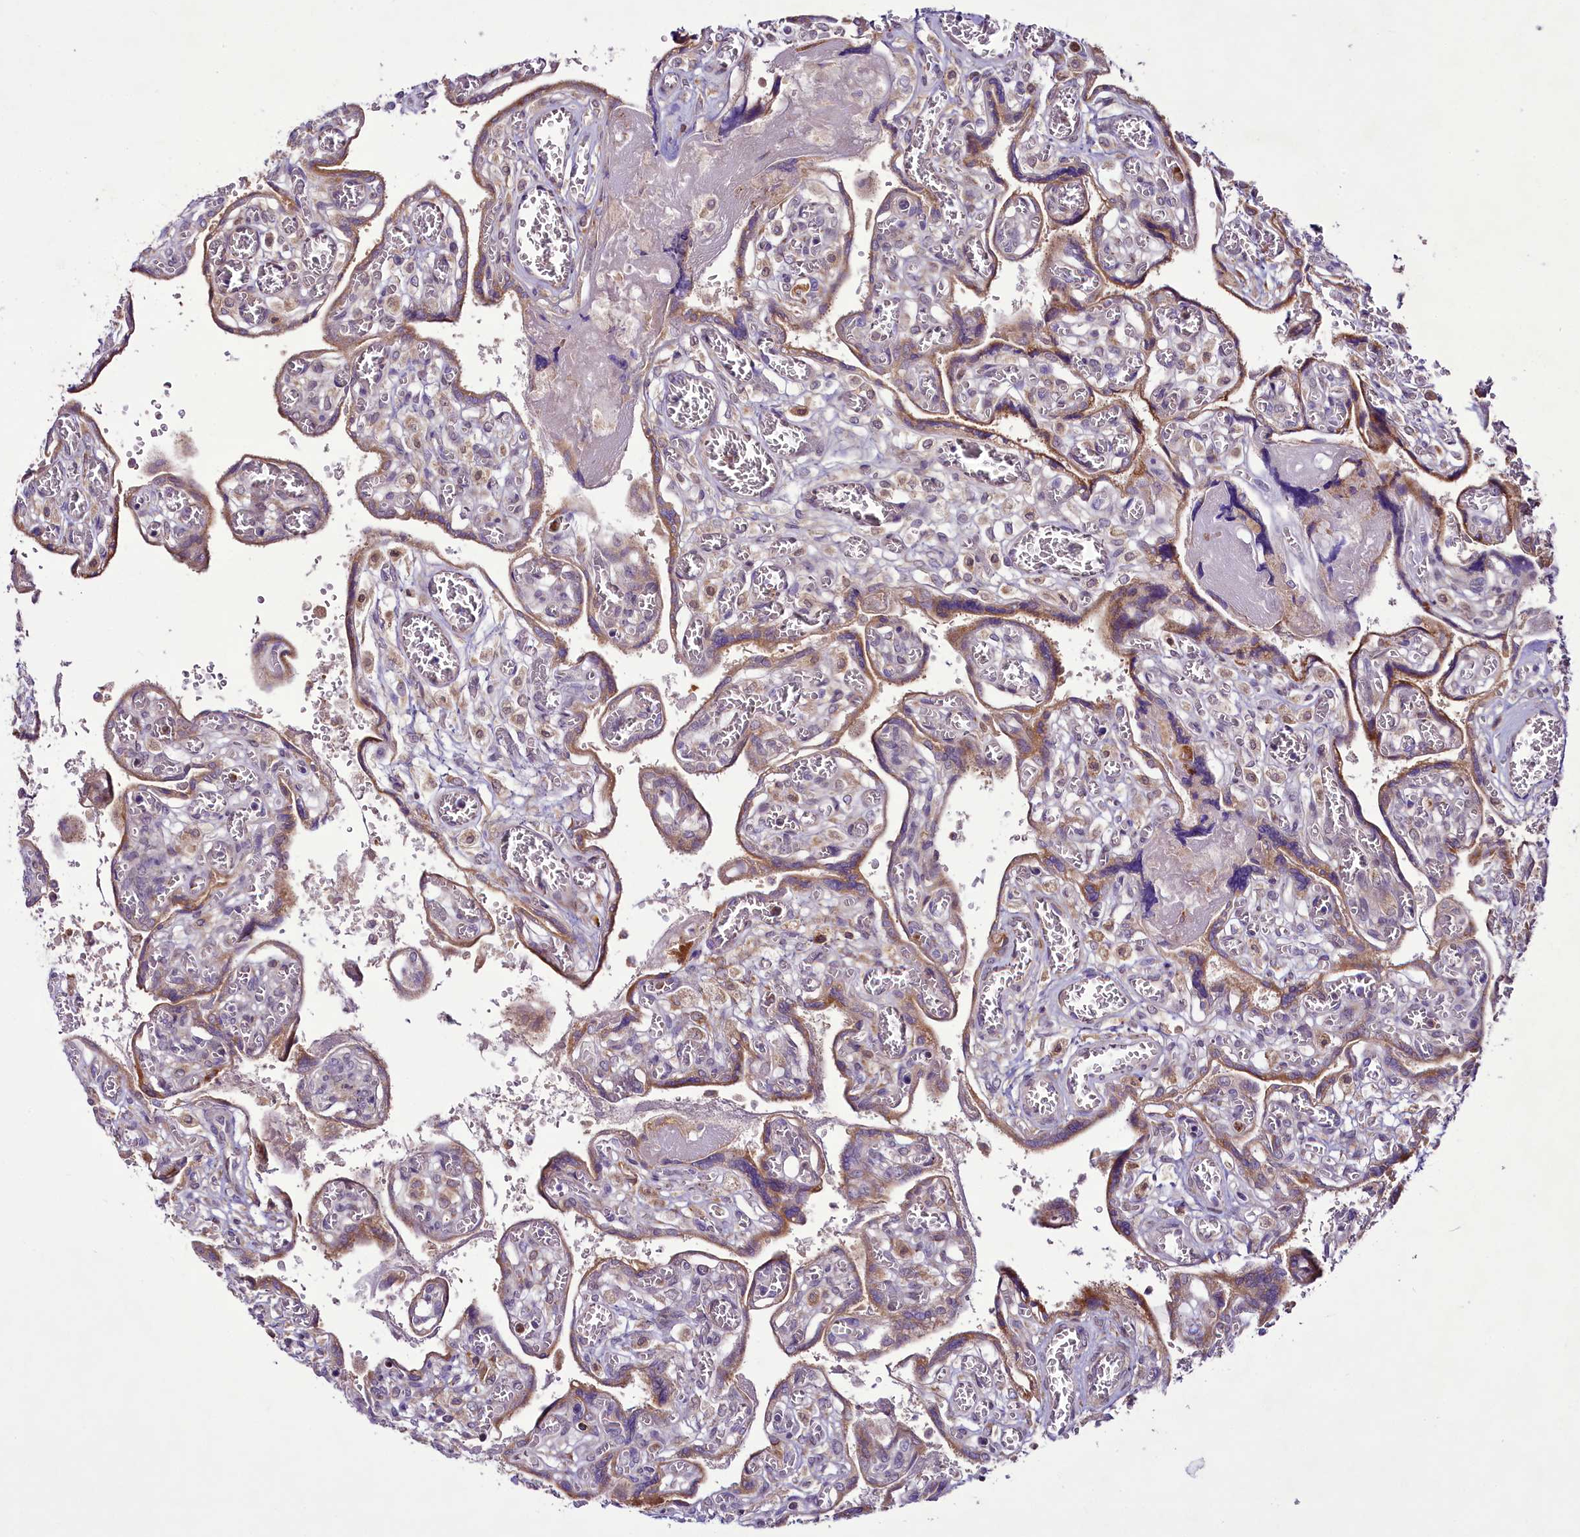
{"staining": {"intensity": "weak", "quantity": ">75%", "location": "cytoplasmic/membranous"}, "tissue": "placenta", "cell_type": "Trophoblastic cells", "image_type": "normal", "snomed": [{"axis": "morphology", "description": "Normal tissue, NOS"}, {"axis": "topography", "description": "Placenta"}], "caption": "Immunohistochemical staining of unremarkable placenta exhibits weak cytoplasmic/membranous protein positivity in about >75% of trophoblastic cells.", "gene": "RSBN1", "patient": {"sex": "female", "age": 39}}